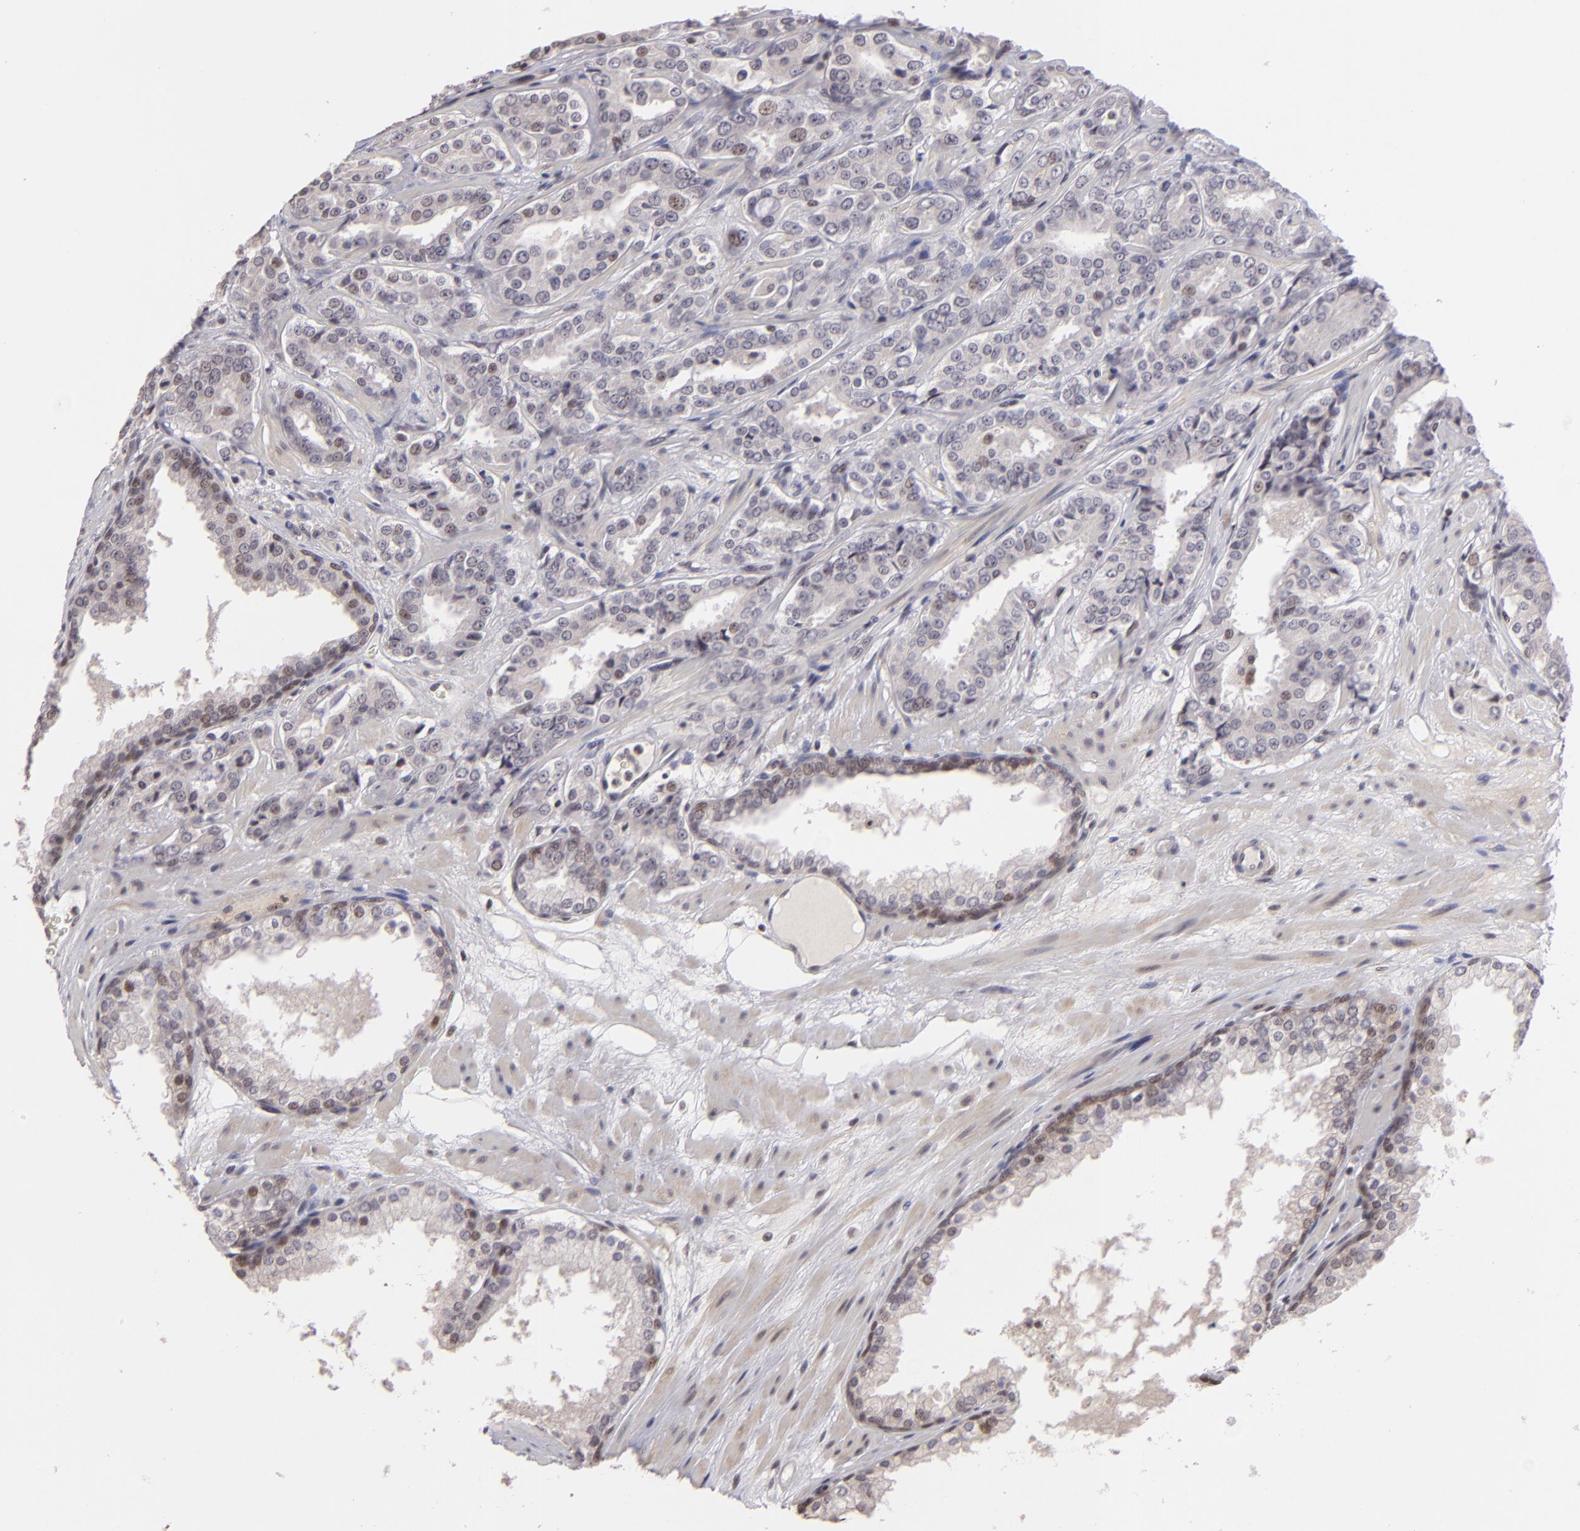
{"staining": {"intensity": "weak", "quantity": "<25%", "location": "nuclear"}, "tissue": "prostate cancer", "cell_type": "Tumor cells", "image_type": "cancer", "snomed": [{"axis": "morphology", "description": "Adenocarcinoma, Medium grade"}, {"axis": "topography", "description": "Prostate"}], "caption": "Immunohistochemistry micrograph of prostate adenocarcinoma (medium-grade) stained for a protein (brown), which demonstrates no staining in tumor cells.", "gene": "RARB", "patient": {"sex": "male", "age": 60}}